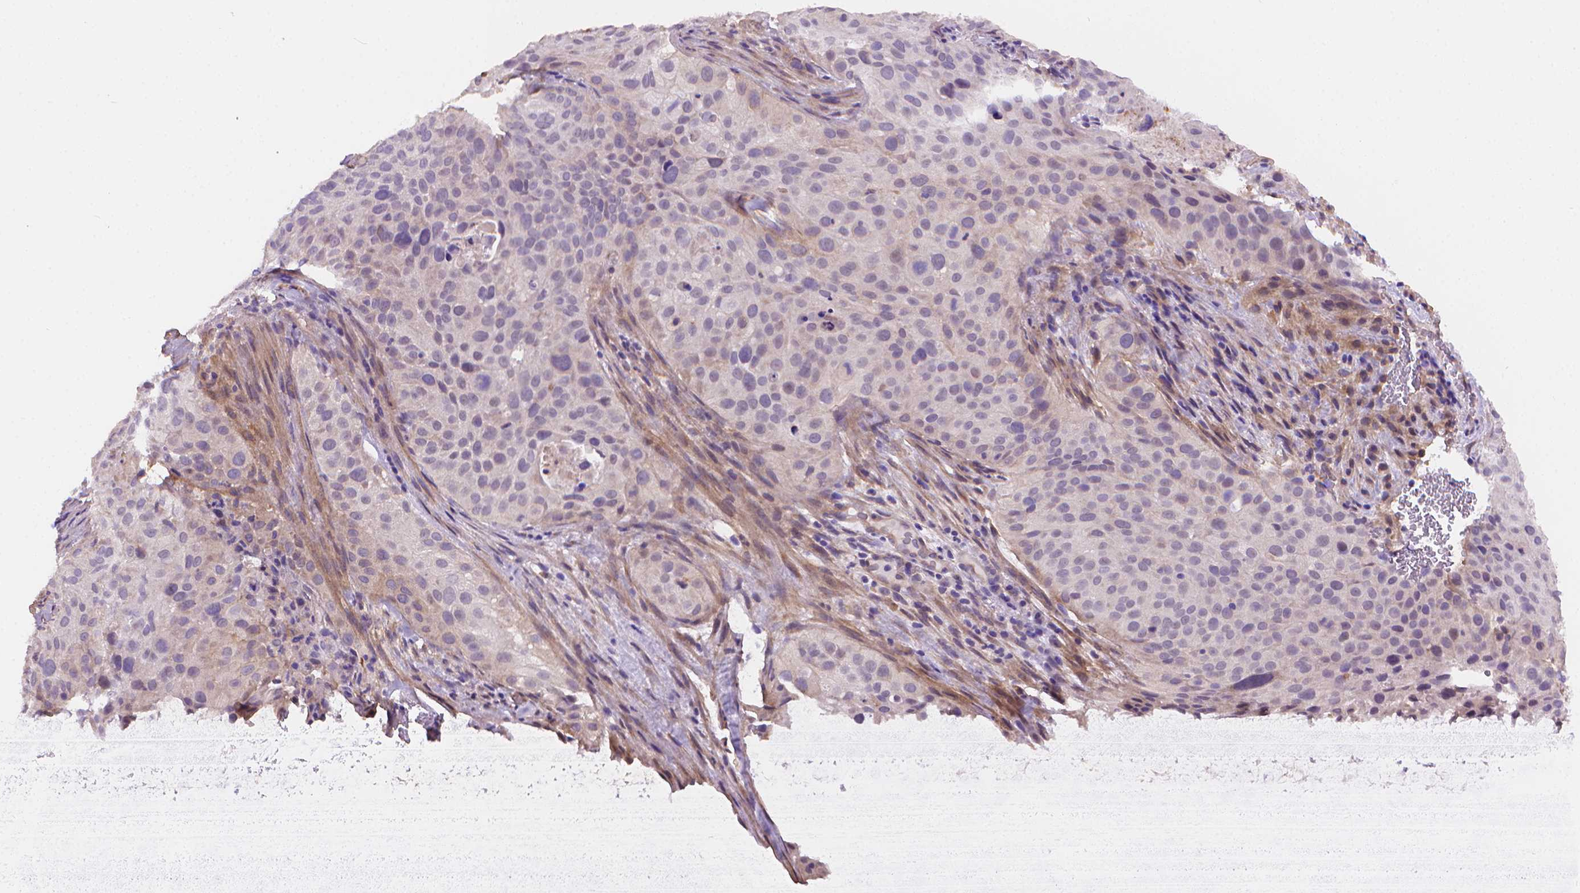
{"staining": {"intensity": "negative", "quantity": "none", "location": "none"}, "tissue": "cervical cancer", "cell_type": "Tumor cells", "image_type": "cancer", "snomed": [{"axis": "morphology", "description": "Squamous cell carcinoma, NOS"}, {"axis": "topography", "description": "Cervix"}], "caption": "Immunohistochemistry photomicrograph of neoplastic tissue: human cervical cancer (squamous cell carcinoma) stained with DAB exhibits no significant protein expression in tumor cells.", "gene": "AMMECR1", "patient": {"sex": "female", "age": 38}}